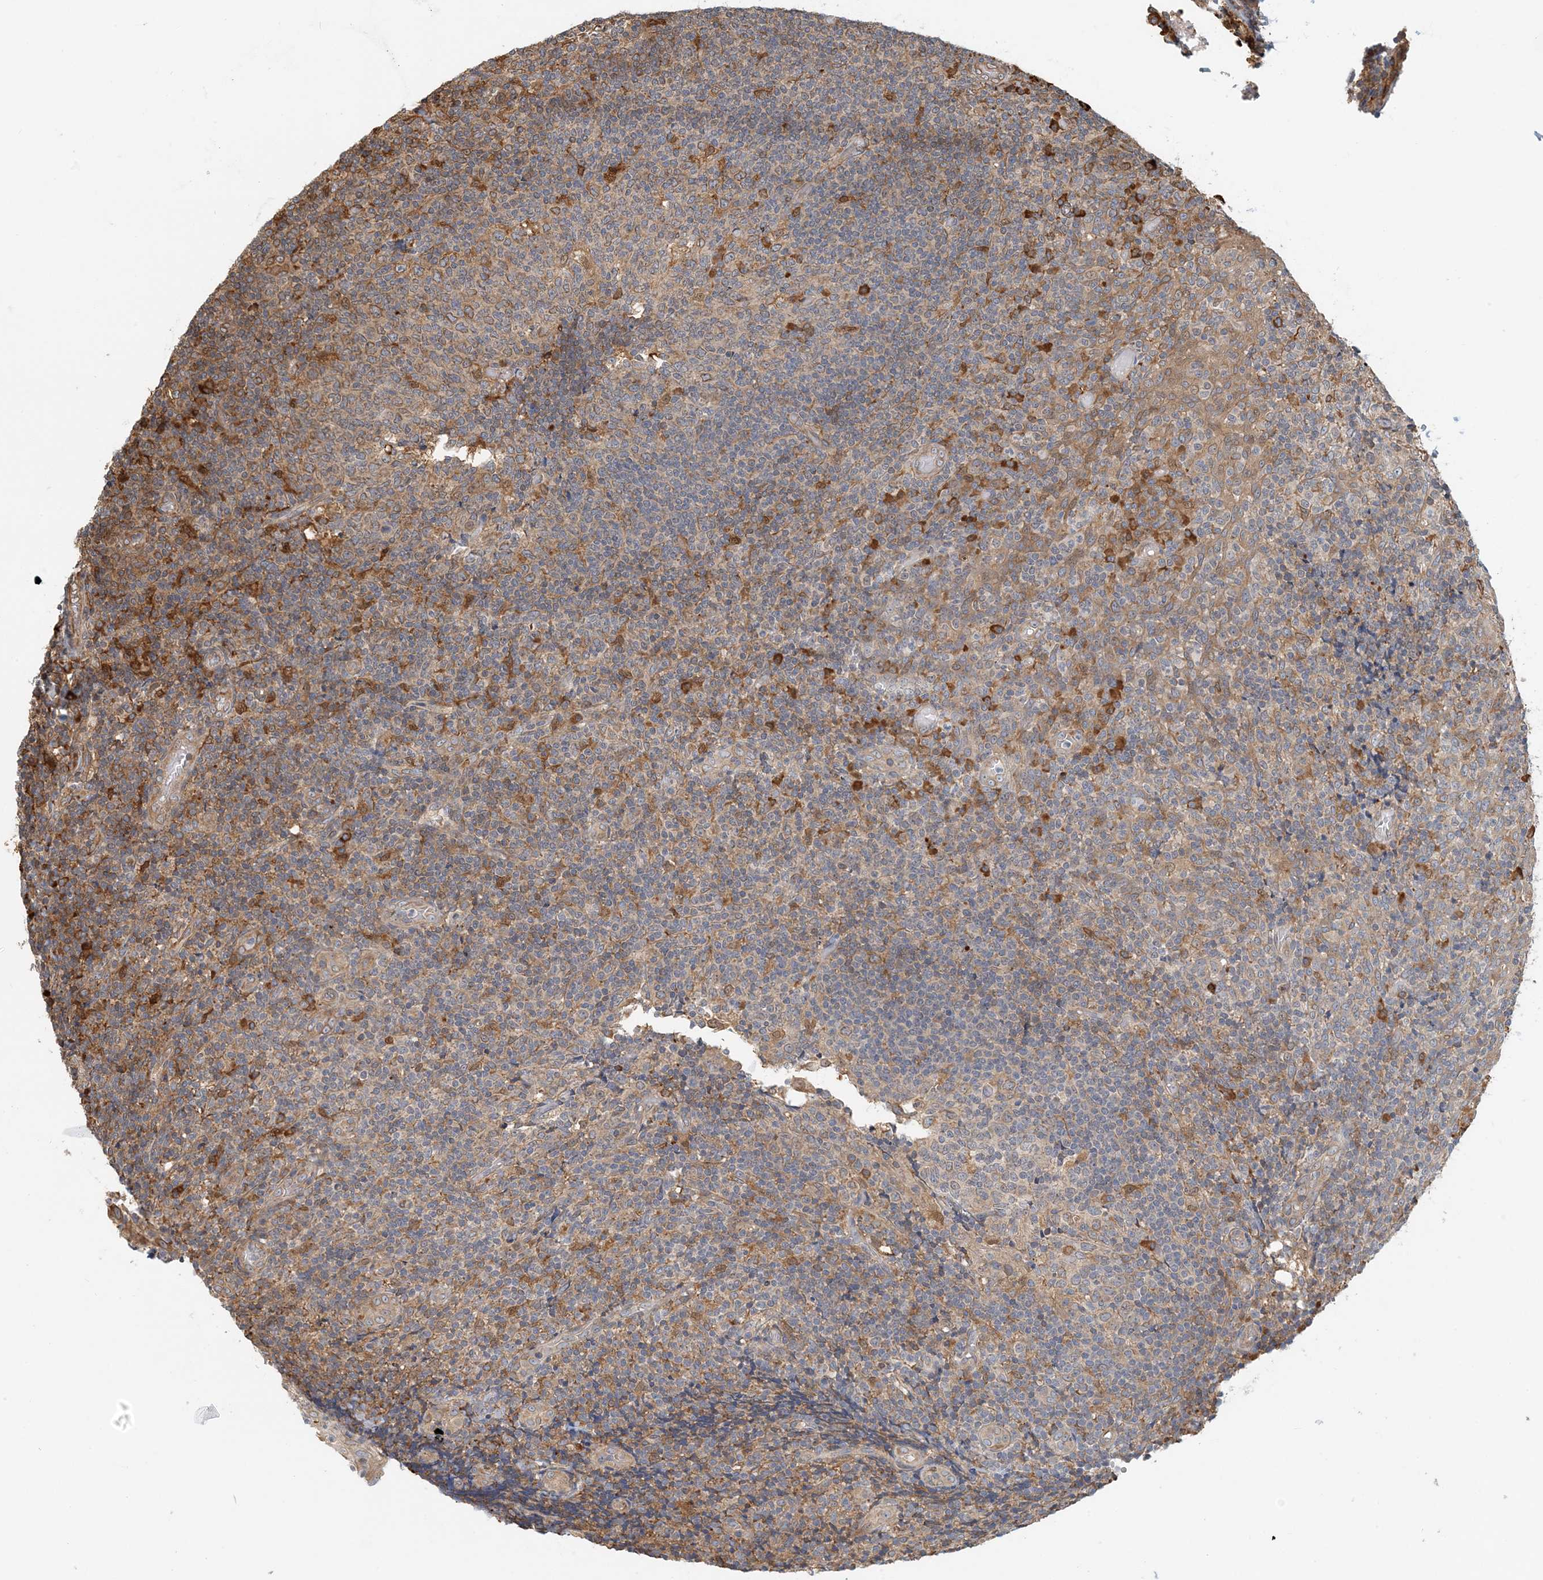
{"staining": {"intensity": "moderate", "quantity": ">75%", "location": "cytoplasmic/membranous"}, "tissue": "tonsil", "cell_type": "Germinal center cells", "image_type": "normal", "snomed": [{"axis": "morphology", "description": "Normal tissue, NOS"}, {"axis": "topography", "description": "Tonsil"}], "caption": "Germinal center cells display medium levels of moderate cytoplasmic/membranous staining in approximately >75% of cells in unremarkable tonsil. (Brightfield microscopy of DAB IHC at high magnification).", "gene": "HNMT", "patient": {"sex": "female", "age": 19}}